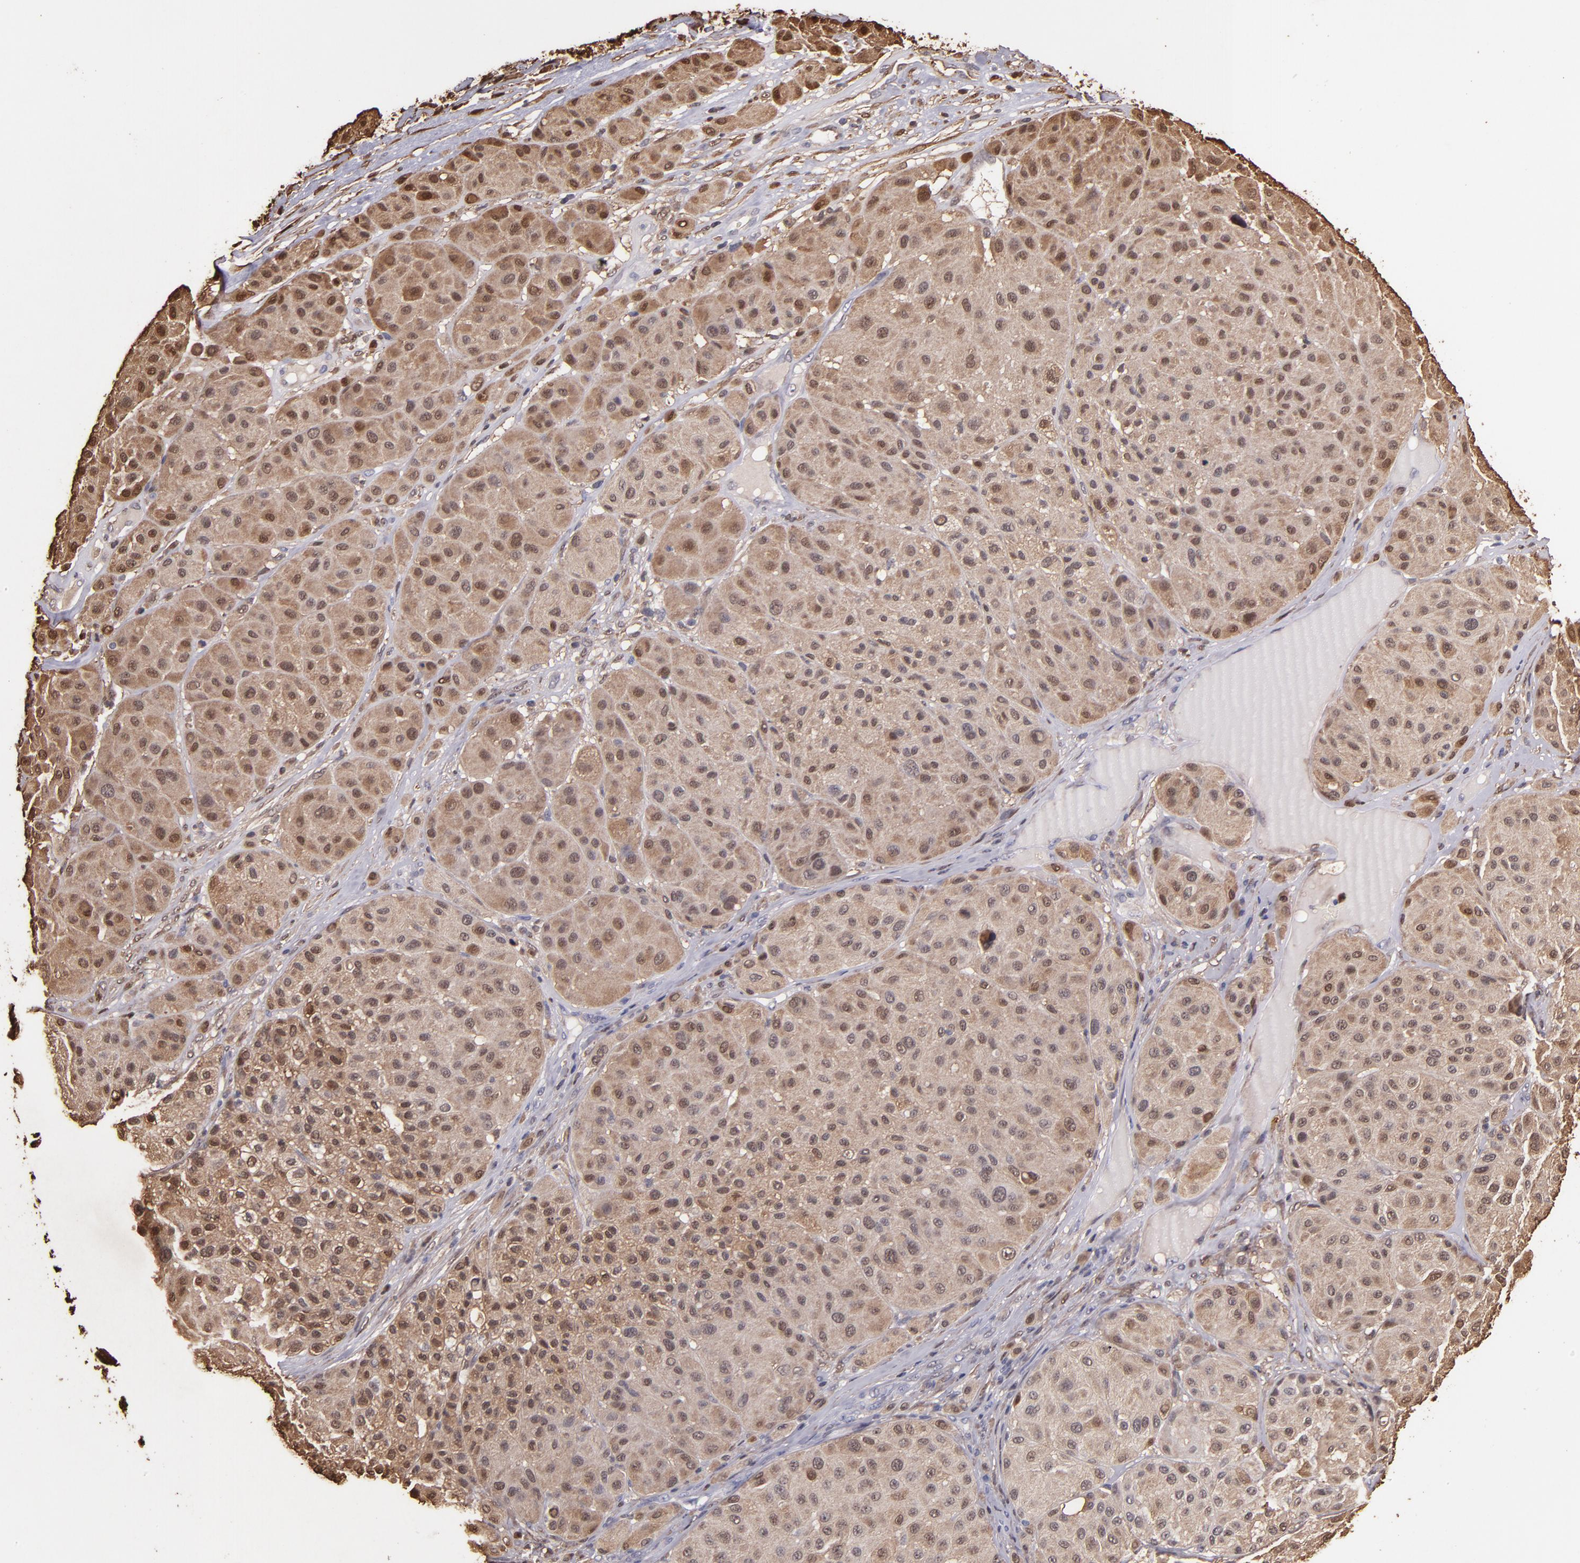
{"staining": {"intensity": "moderate", "quantity": ">75%", "location": "cytoplasmic/membranous"}, "tissue": "melanoma", "cell_type": "Tumor cells", "image_type": "cancer", "snomed": [{"axis": "morphology", "description": "Normal tissue, NOS"}, {"axis": "morphology", "description": "Malignant melanoma, Metastatic site"}, {"axis": "topography", "description": "Skin"}], "caption": "Protein staining of melanoma tissue reveals moderate cytoplasmic/membranous positivity in about >75% of tumor cells.", "gene": "S100A6", "patient": {"sex": "male", "age": 41}}